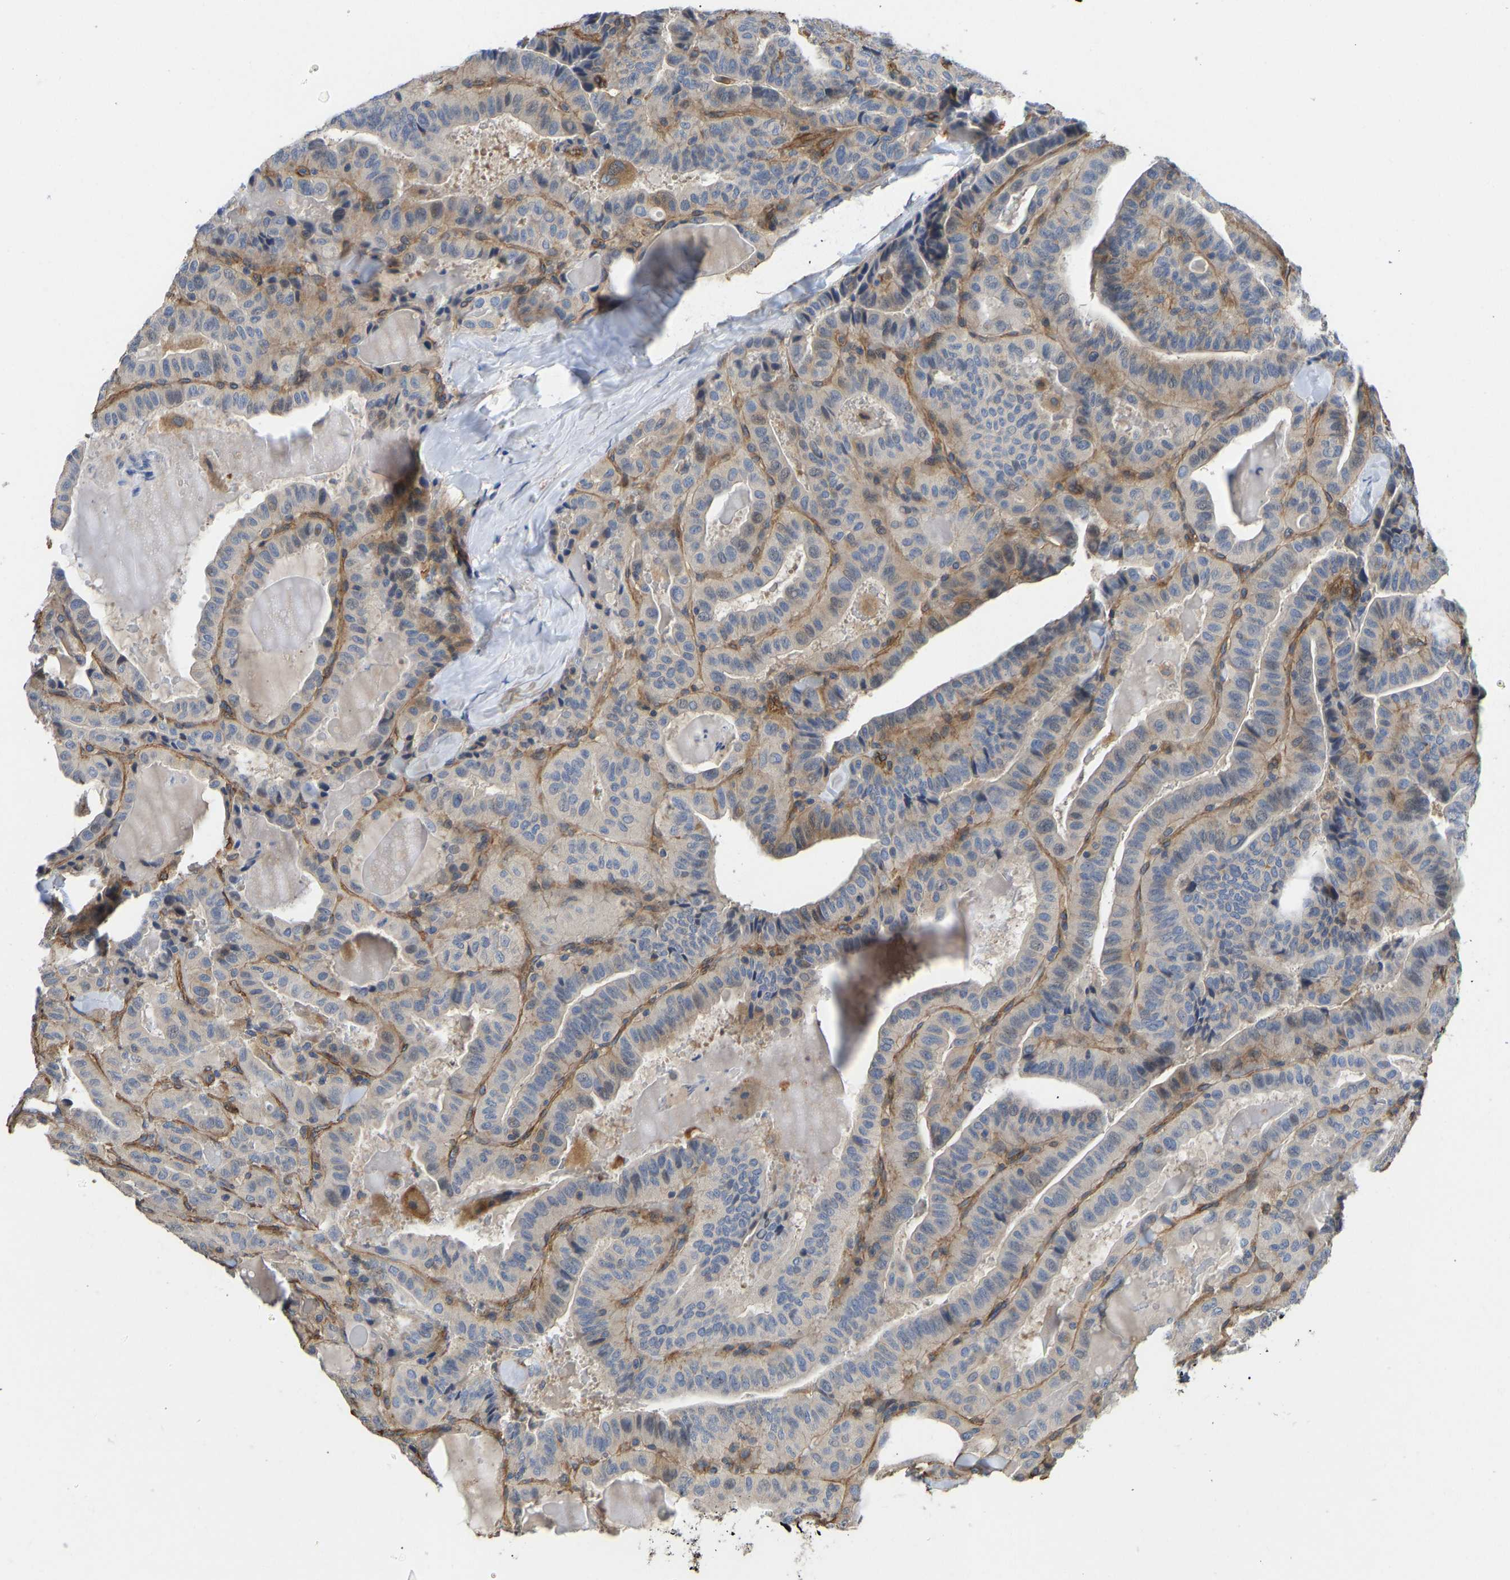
{"staining": {"intensity": "moderate", "quantity": "<25%", "location": "cytoplasmic/membranous"}, "tissue": "thyroid cancer", "cell_type": "Tumor cells", "image_type": "cancer", "snomed": [{"axis": "morphology", "description": "Papillary adenocarcinoma, NOS"}, {"axis": "topography", "description": "Thyroid gland"}], "caption": "Thyroid papillary adenocarcinoma stained with a protein marker exhibits moderate staining in tumor cells.", "gene": "ELMO2", "patient": {"sex": "male", "age": 77}}